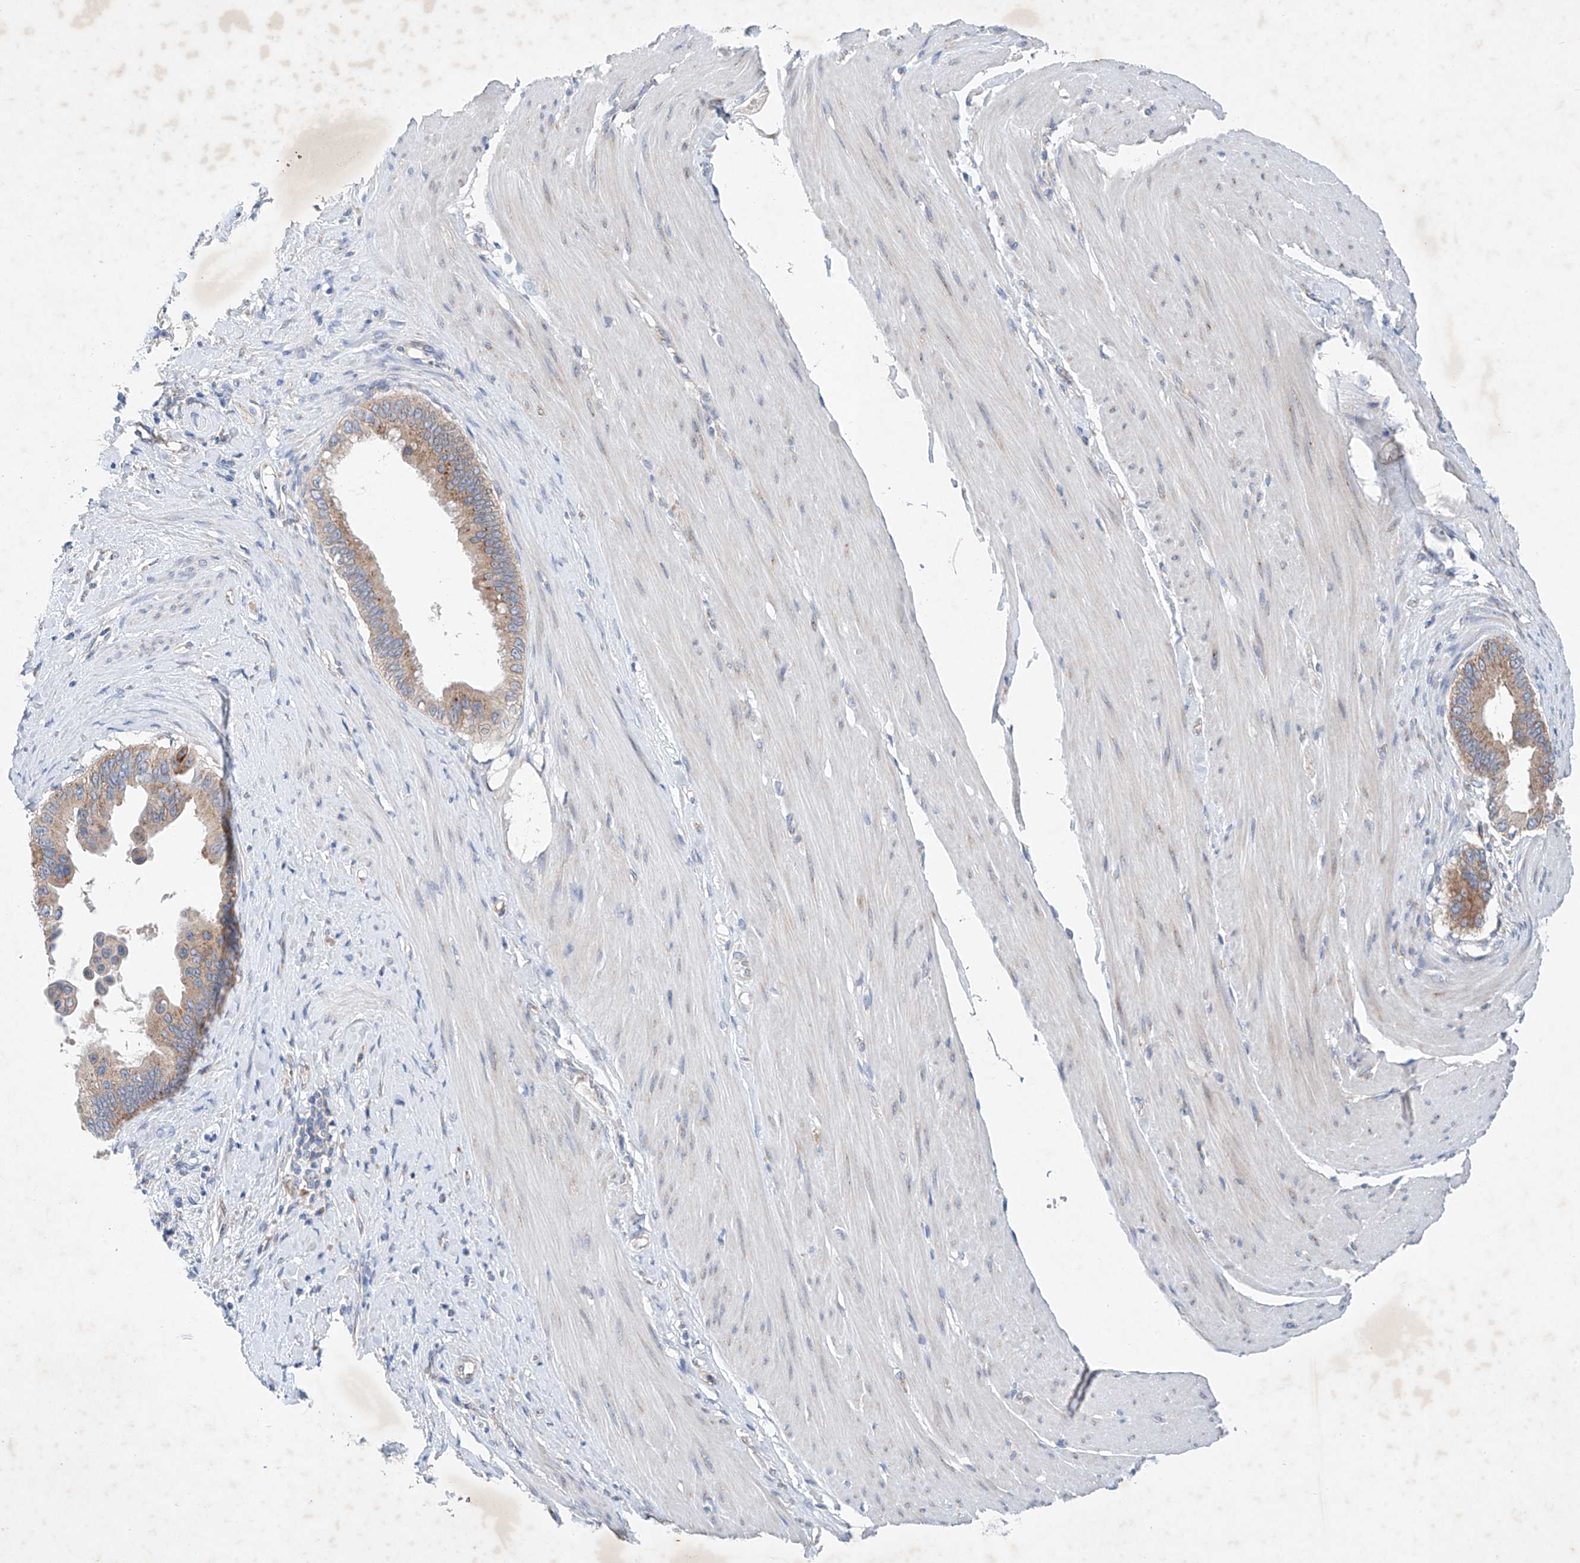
{"staining": {"intensity": "moderate", "quantity": "<25%", "location": "cytoplasmic/membranous"}, "tissue": "pancreatic cancer", "cell_type": "Tumor cells", "image_type": "cancer", "snomed": [{"axis": "morphology", "description": "Adenocarcinoma, NOS"}, {"axis": "topography", "description": "Pancreas"}], "caption": "Immunohistochemical staining of pancreatic cancer displays low levels of moderate cytoplasmic/membranous expression in about <25% of tumor cells.", "gene": "FASTK", "patient": {"sex": "female", "age": 56}}